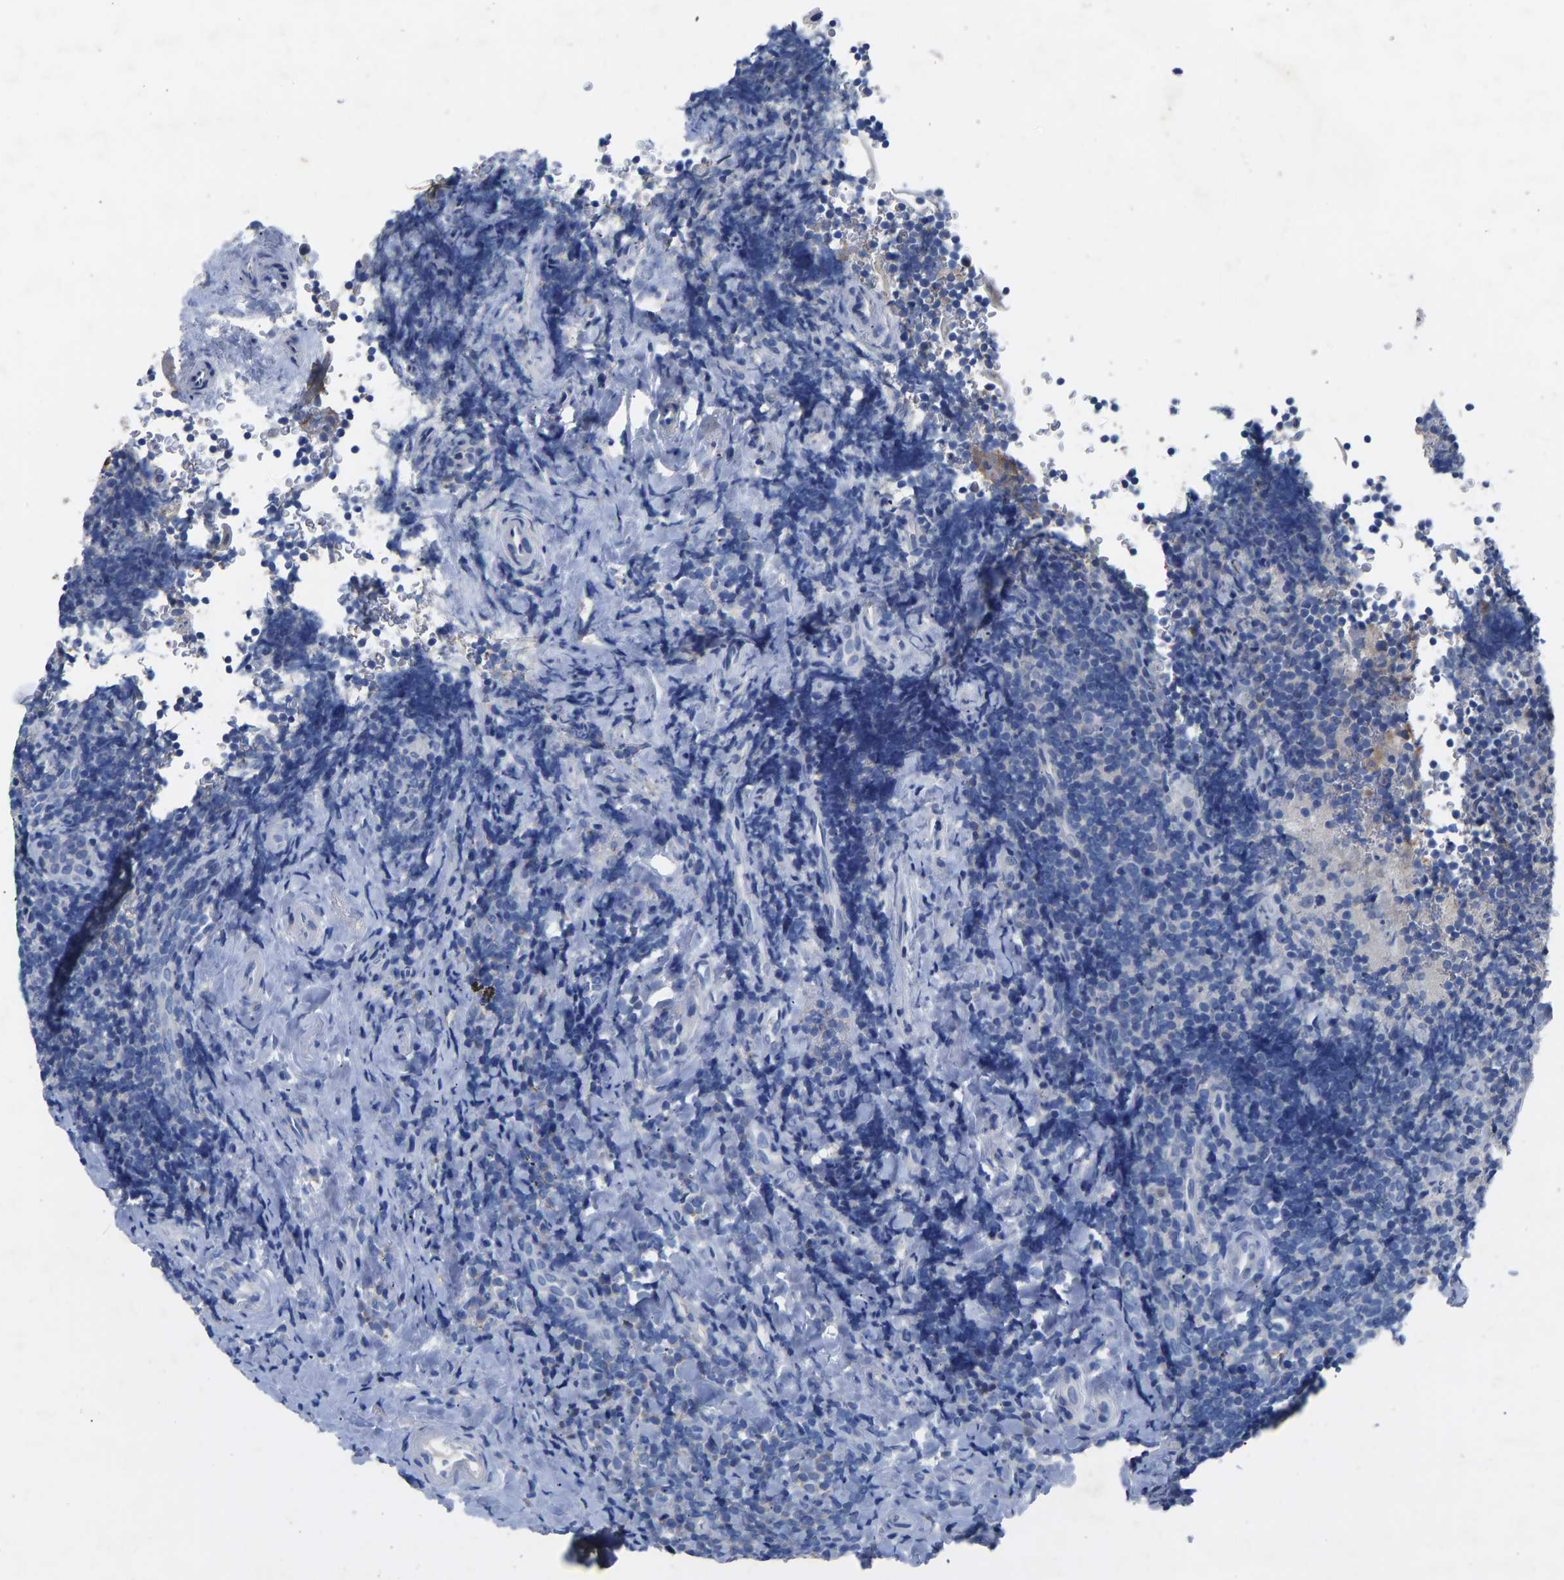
{"staining": {"intensity": "negative", "quantity": "none", "location": "none"}, "tissue": "tonsil", "cell_type": "Germinal center cells", "image_type": "normal", "snomed": [{"axis": "morphology", "description": "Normal tissue, NOS"}, {"axis": "topography", "description": "Tonsil"}], "caption": "A high-resolution micrograph shows IHC staining of unremarkable tonsil, which shows no significant expression in germinal center cells.", "gene": "RBP1", "patient": {"sex": "male", "age": 37}}